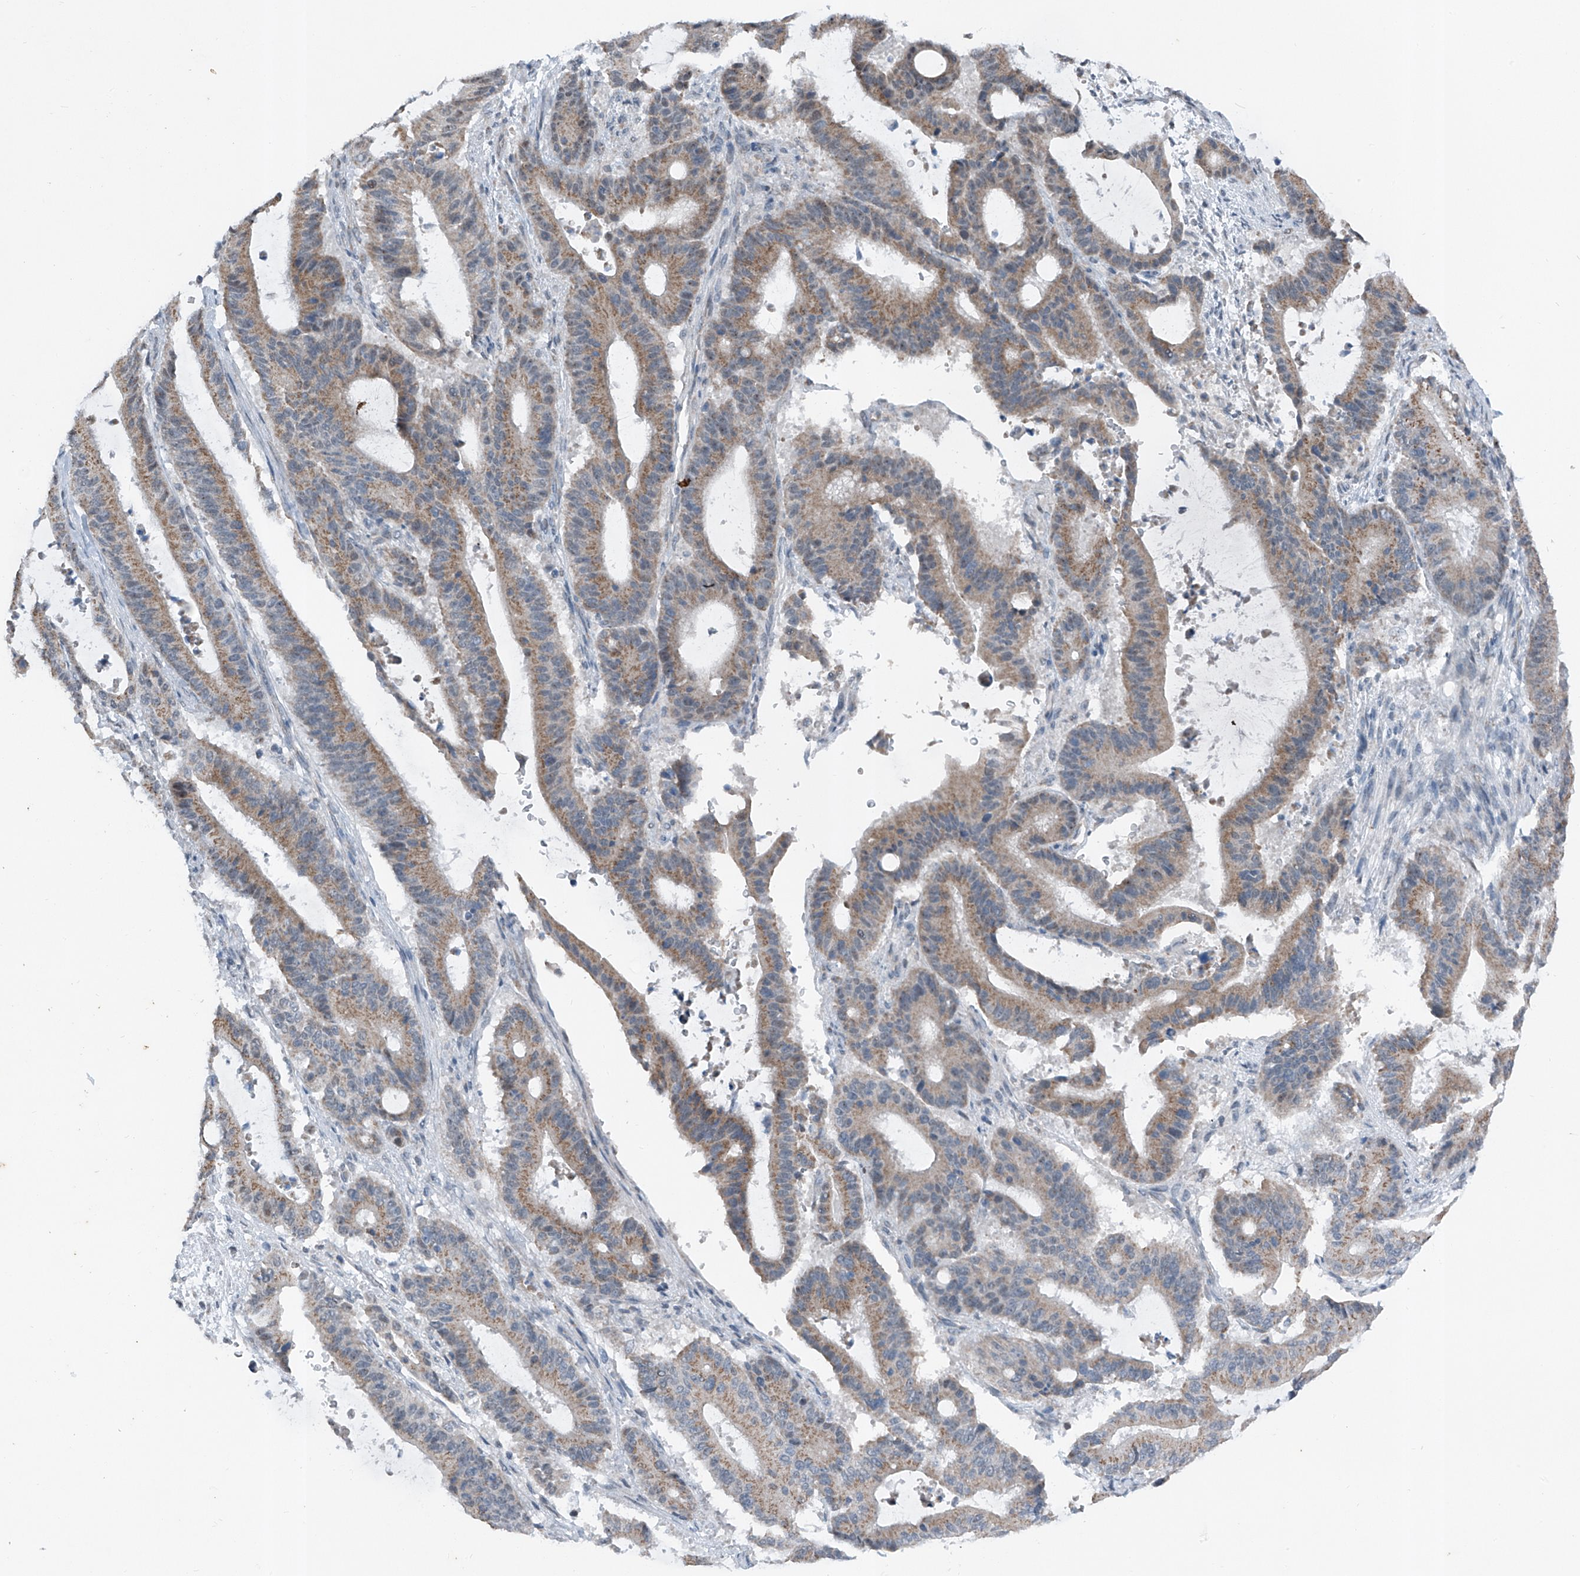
{"staining": {"intensity": "moderate", "quantity": ">75%", "location": "cytoplasmic/membranous"}, "tissue": "liver cancer", "cell_type": "Tumor cells", "image_type": "cancer", "snomed": [{"axis": "morphology", "description": "Cholangiocarcinoma"}, {"axis": "topography", "description": "Liver"}], "caption": "Immunohistochemistry of human liver cancer shows medium levels of moderate cytoplasmic/membranous staining in about >75% of tumor cells.", "gene": "DYRK1B", "patient": {"sex": "female", "age": 73}}